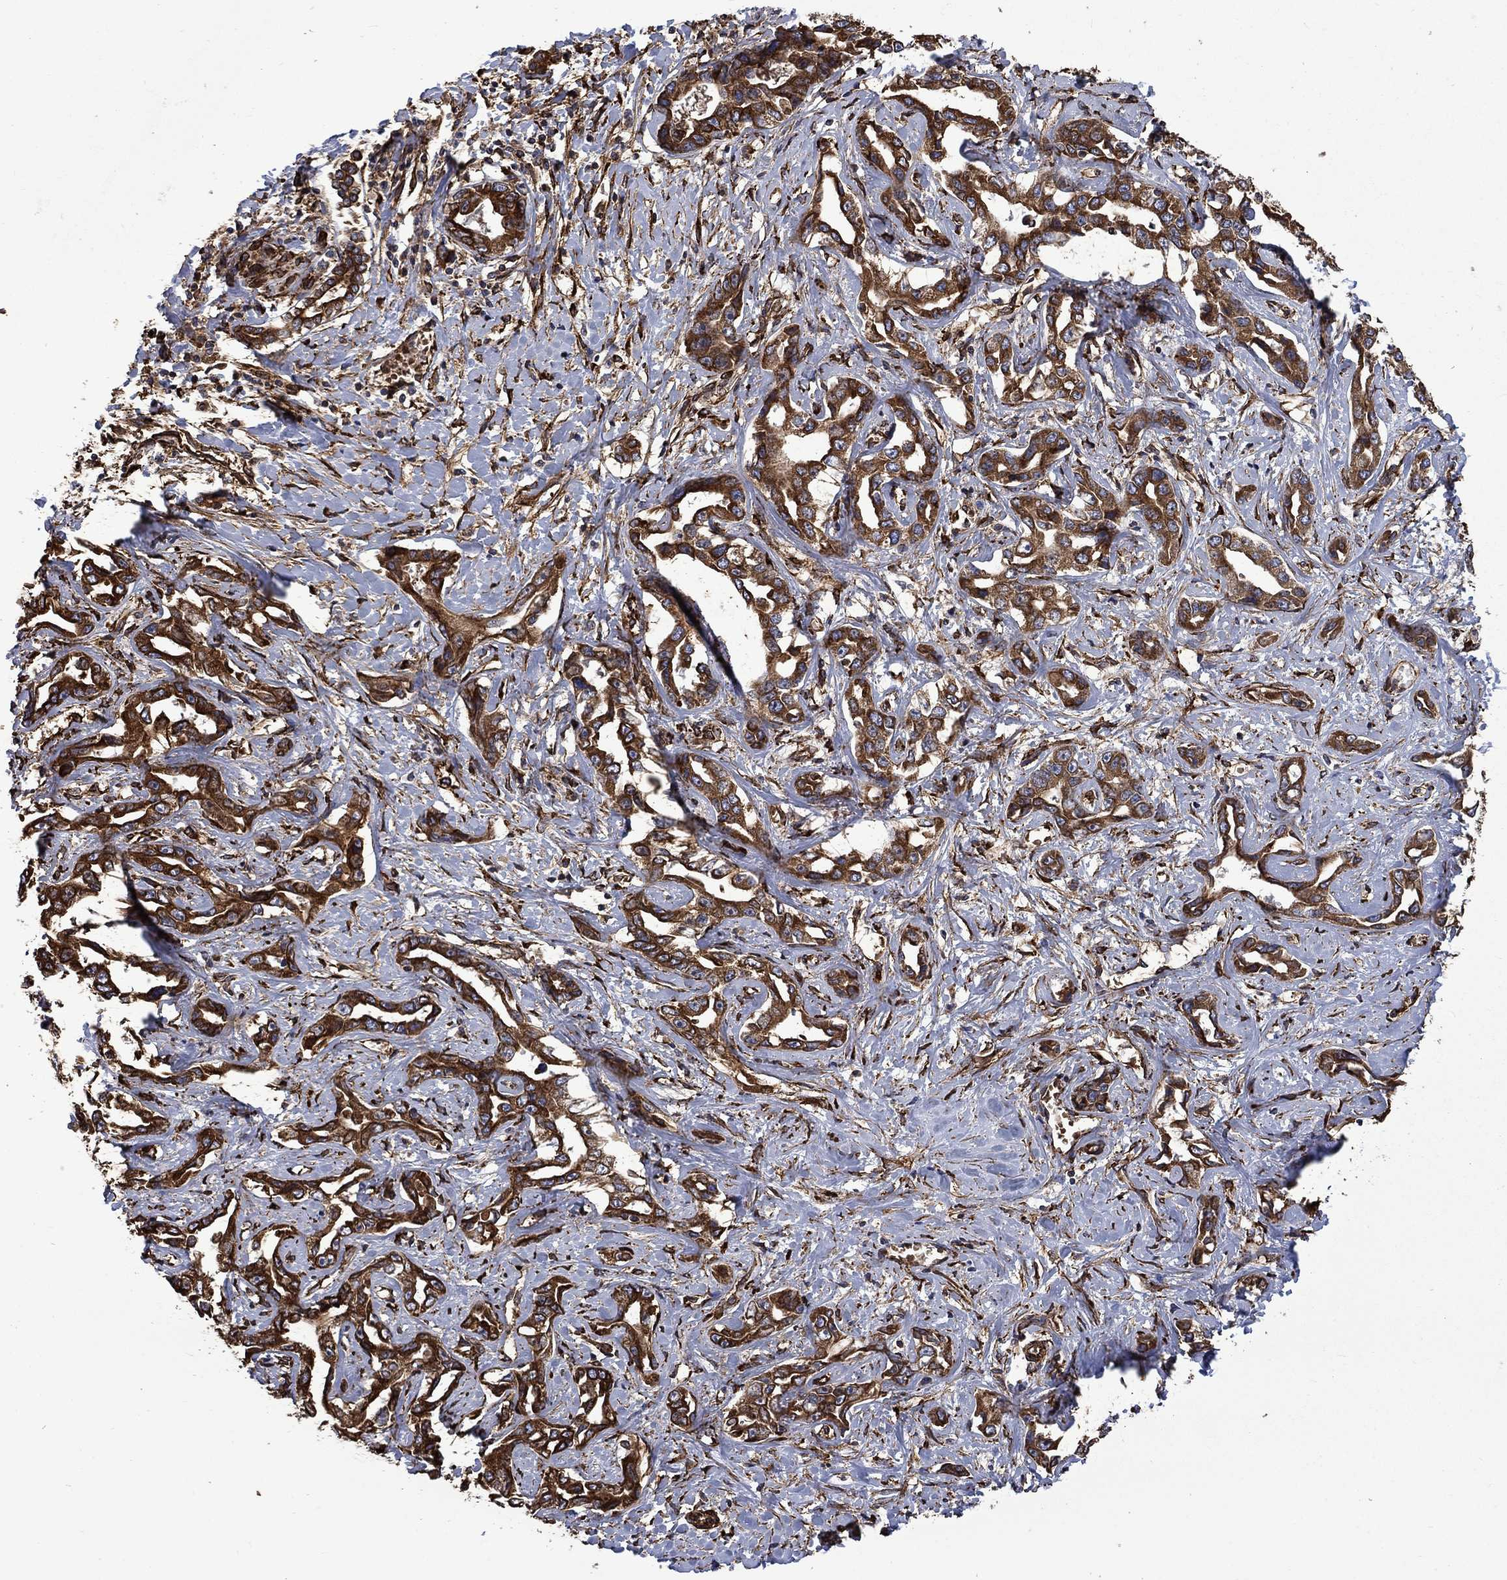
{"staining": {"intensity": "strong", "quantity": ">75%", "location": "cytoplasmic/membranous"}, "tissue": "liver cancer", "cell_type": "Tumor cells", "image_type": "cancer", "snomed": [{"axis": "morphology", "description": "Cholangiocarcinoma"}, {"axis": "topography", "description": "Liver"}], "caption": "This micrograph displays IHC staining of human liver cholangiocarcinoma, with high strong cytoplasmic/membranous expression in approximately >75% of tumor cells.", "gene": "CUTC", "patient": {"sex": "male", "age": 59}}